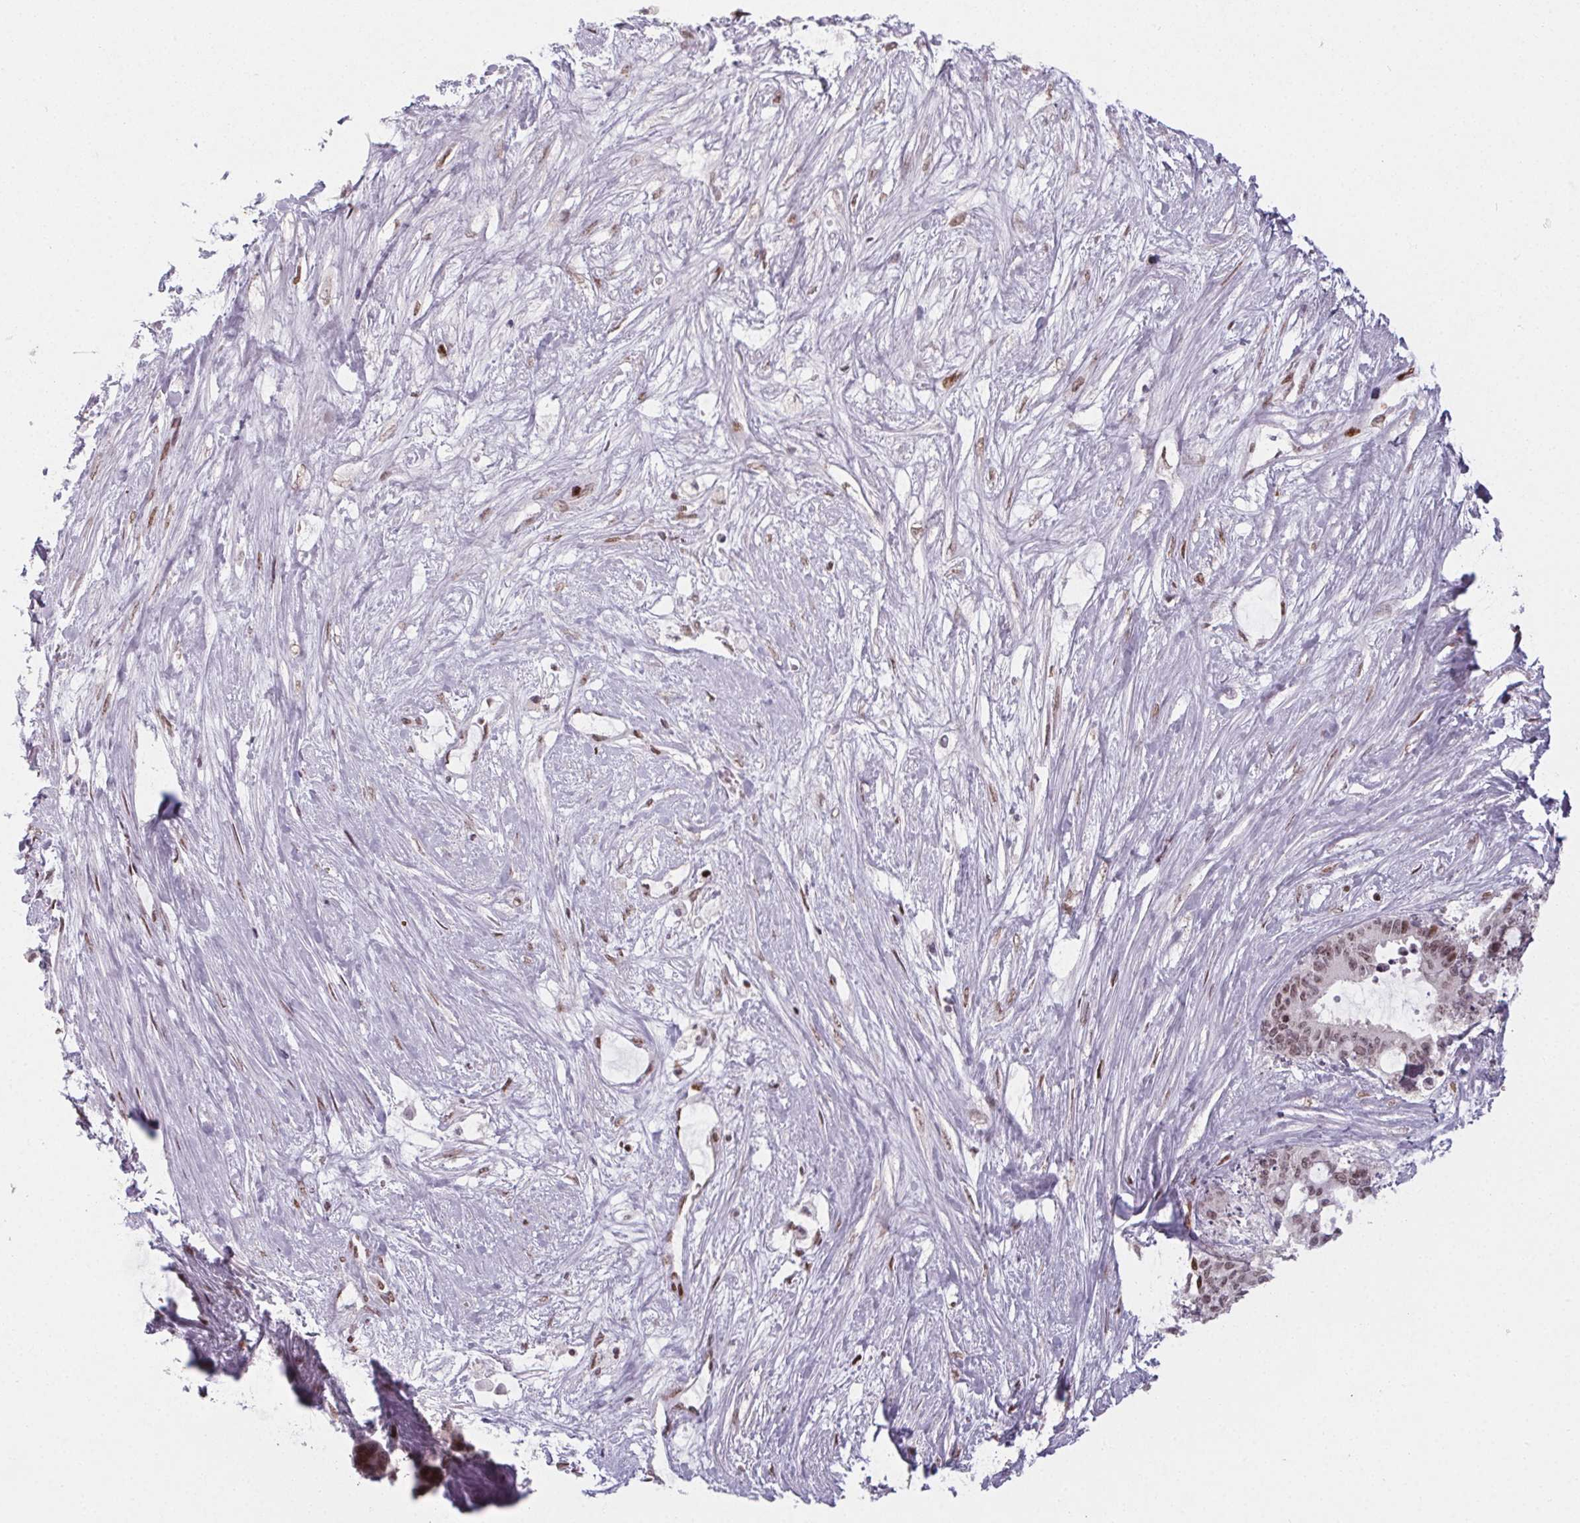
{"staining": {"intensity": "moderate", "quantity": ">75%", "location": "nuclear"}, "tissue": "liver cancer", "cell_type": "Tumor cells", "image_type": "cancer", "snomed": [{"axis": "morphology", "description": "Normal tissue, NOS"}, {"axis": "morphology", "description": "Cholangiocarcinoma"}, {"axis": "topography", "description": "Liver"}, {"axis": "topography", "description": "Peripheral nerve tissue"}], "caption": "About >75% of tumor cells in human liver cancer demonstrate moderate nuclear protein positivity as visualized by brown immunohistochemical staining.", "gene": "KMT2A", "patient": {"sex": "female", "age": 73}}